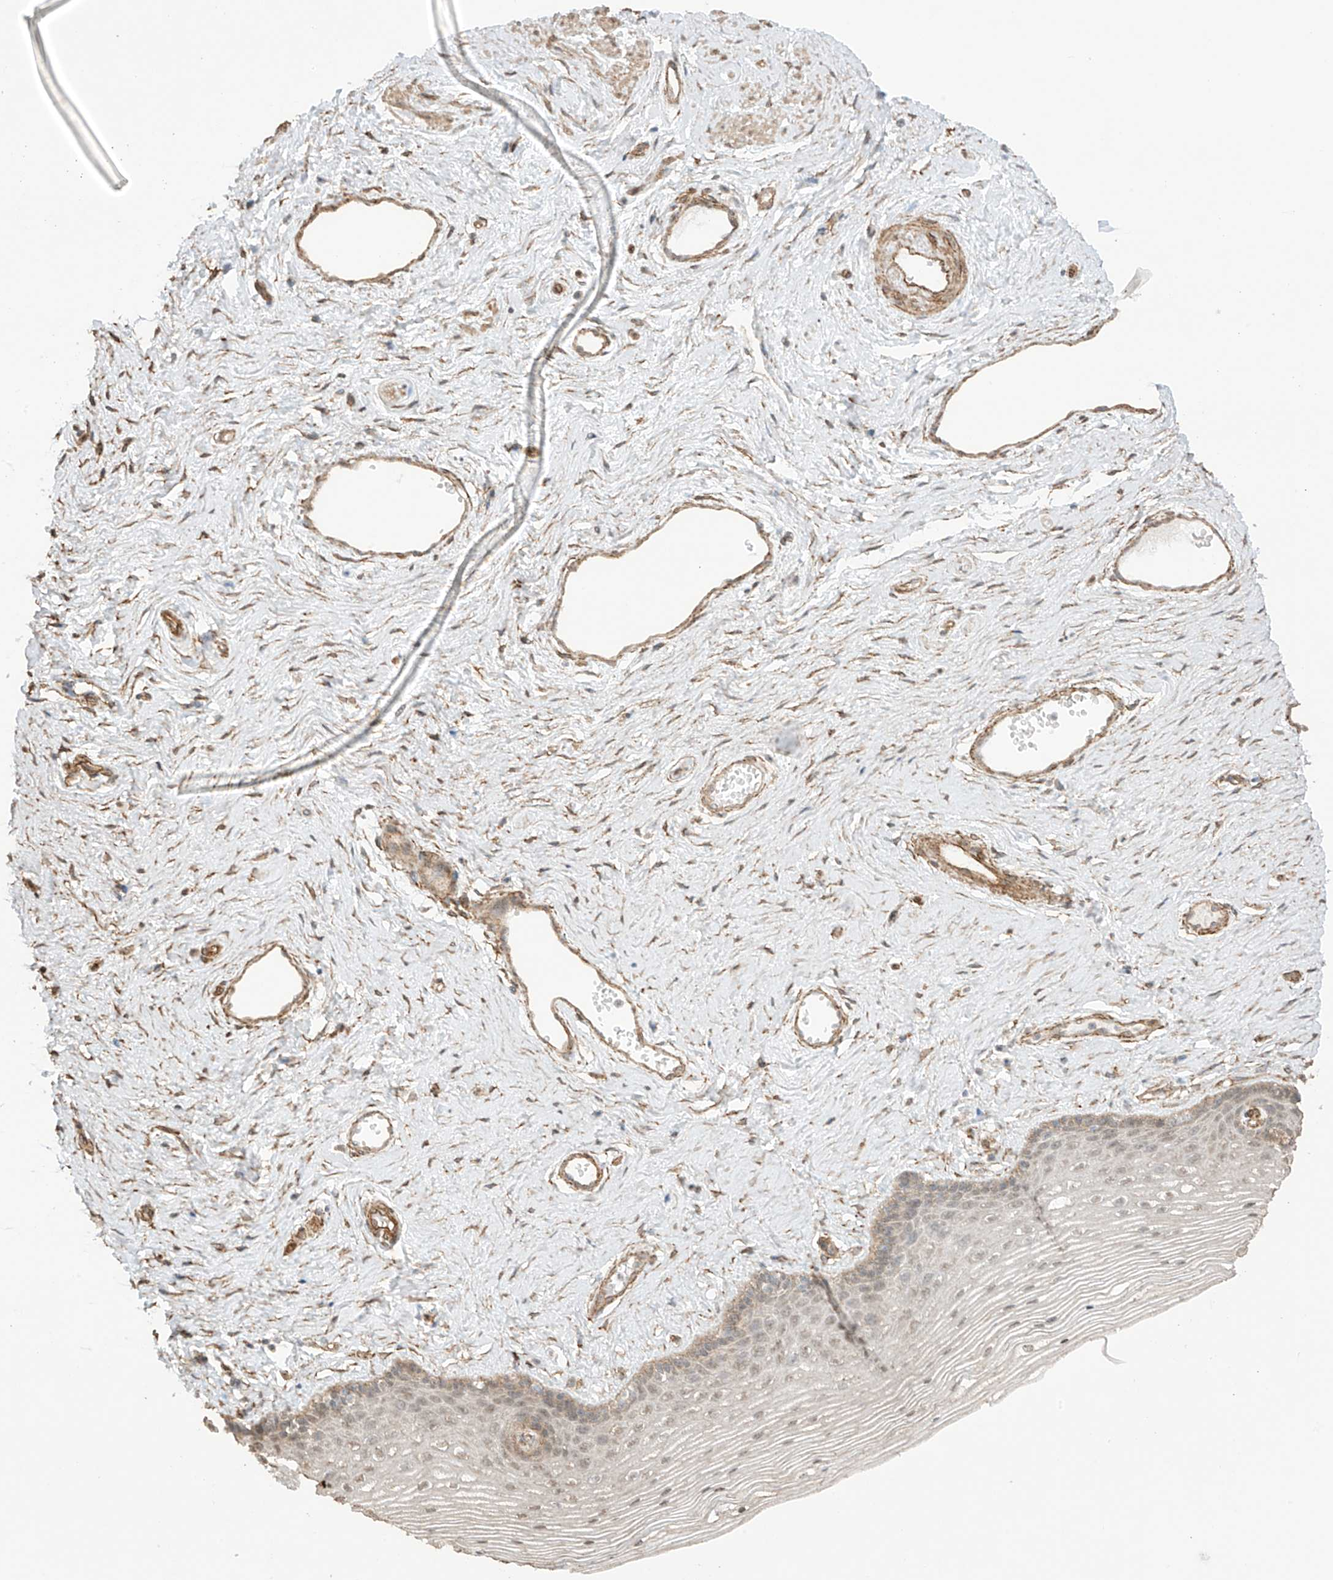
{"staining": {"intensity": "weak", "quantity": "25%-75%", "location": "cytoplasmic/membranous,nuclear"}, "tissue": "vagina", "cell_type": "Squamous epithelial cells", "image_type": "normal", "snomed": [{"axis": "morphology", "description": "Normal tissue, NOS"}, {"axis": "topography", "description": "Vagina"}], "caption": "About 25%-75% of squamous epithelial cells in benign human vagina display weak cytoplasmic/membranous,nuclear protein expression as visualized by brown immunohistochemical staining.", "gene": "TTLL5", "patient": {"sex": "female", "age": 46}}